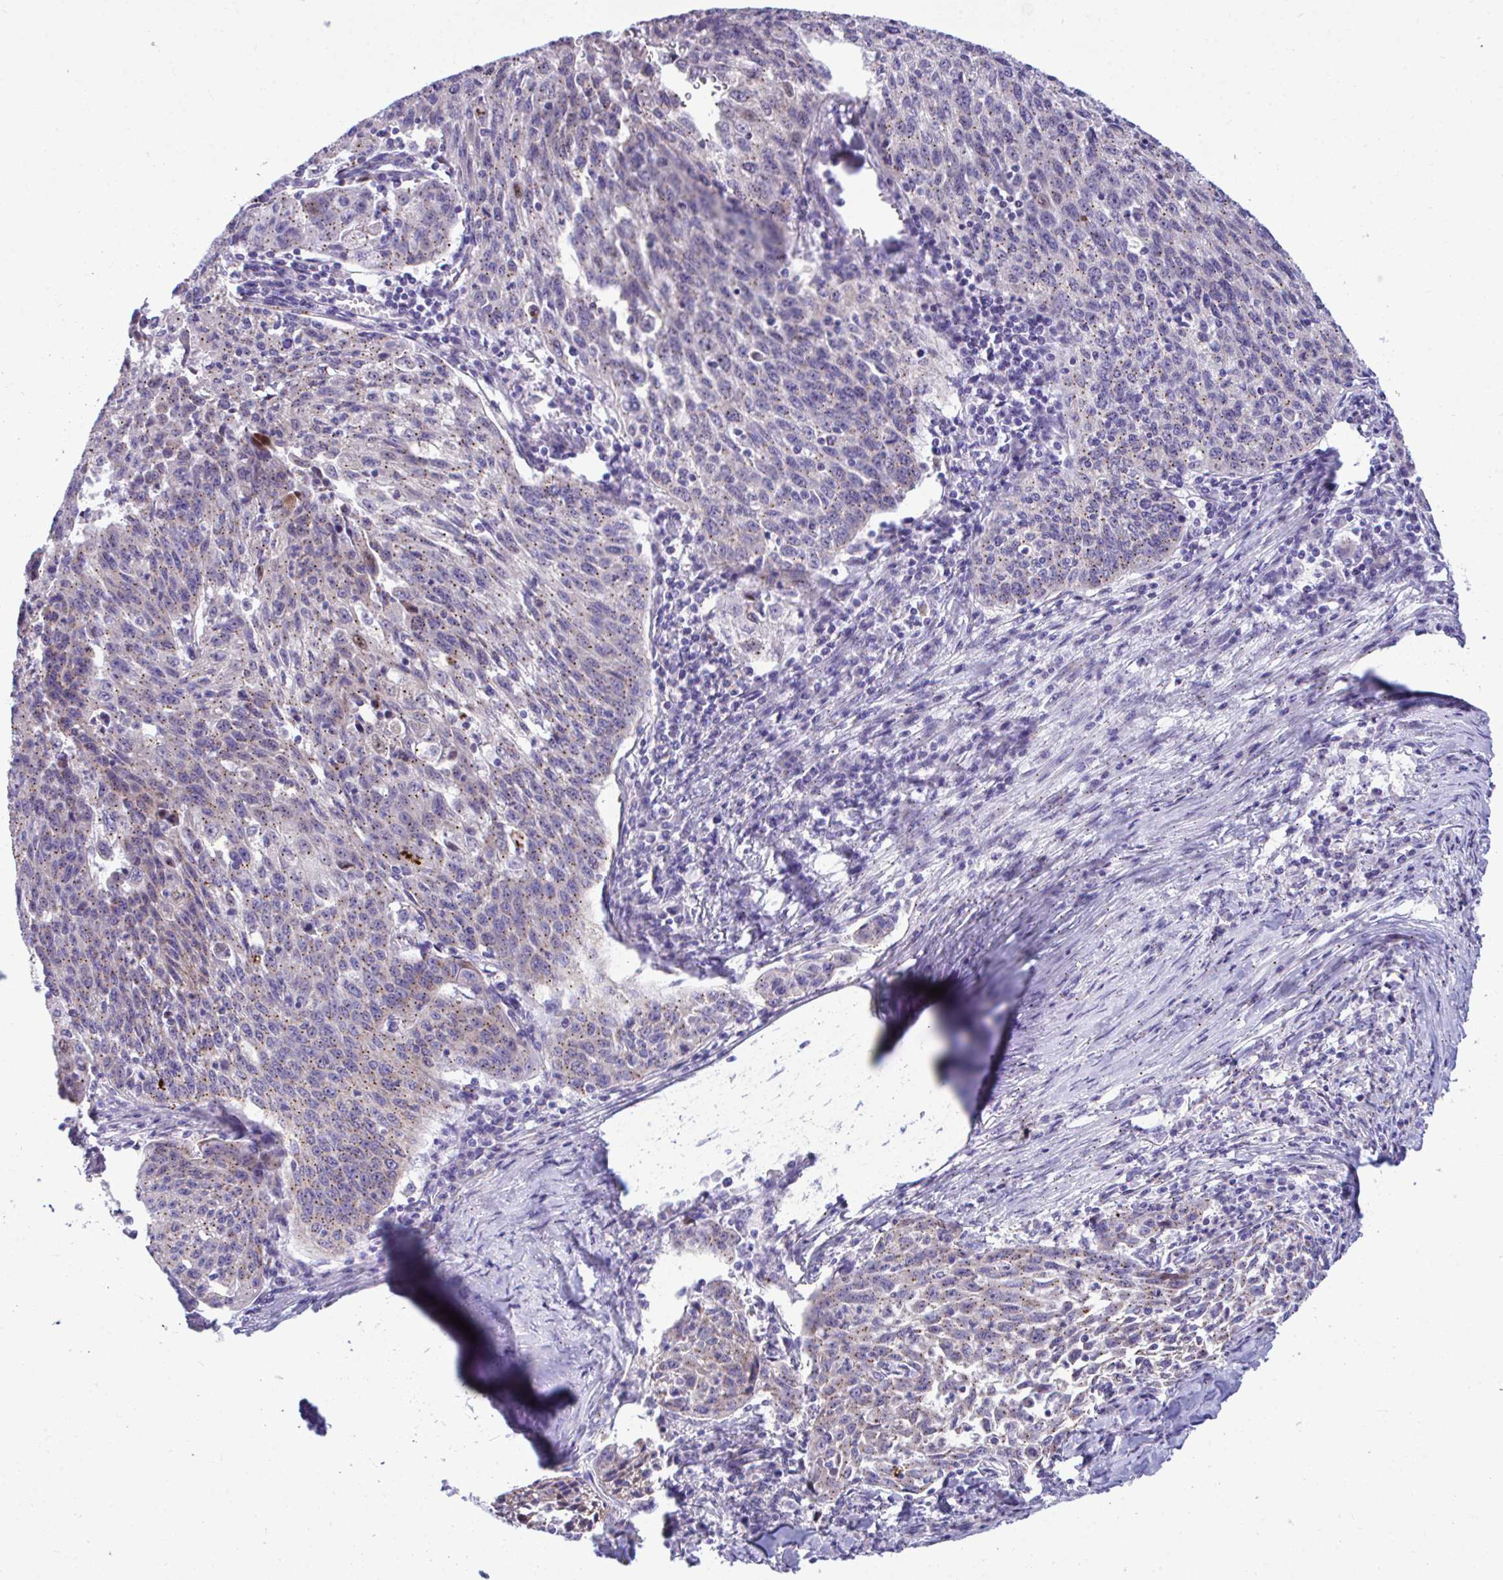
{"staining": {"intensity": "weak", "quantity": "25%-75%", "location": "cytoplasmic/membranous"}, "tissue": "lung cancer", "cell_type": "Tumor cells", "image_type": "cancer", "snomed": [{"axis": "morphology", "description": "Squamous cell carcinoma, NOS"}, {"axis": "morphology", "description": "Squamous cell carcinoma, metastatic, NOS"}, {"axis": "topography", "description": "Bronchus"}, {"axis": "topography", "description": "Lung"}], "caption": "Immunohistochemical staining of human lung cancer (squamous cell carcinoma) exhibits low levels of weak cytoplasmic/membranous expression in about 25%-75% of tumor cells.", "gene": "MRPS16", "patient": {"sex": "male", "age": 62}}